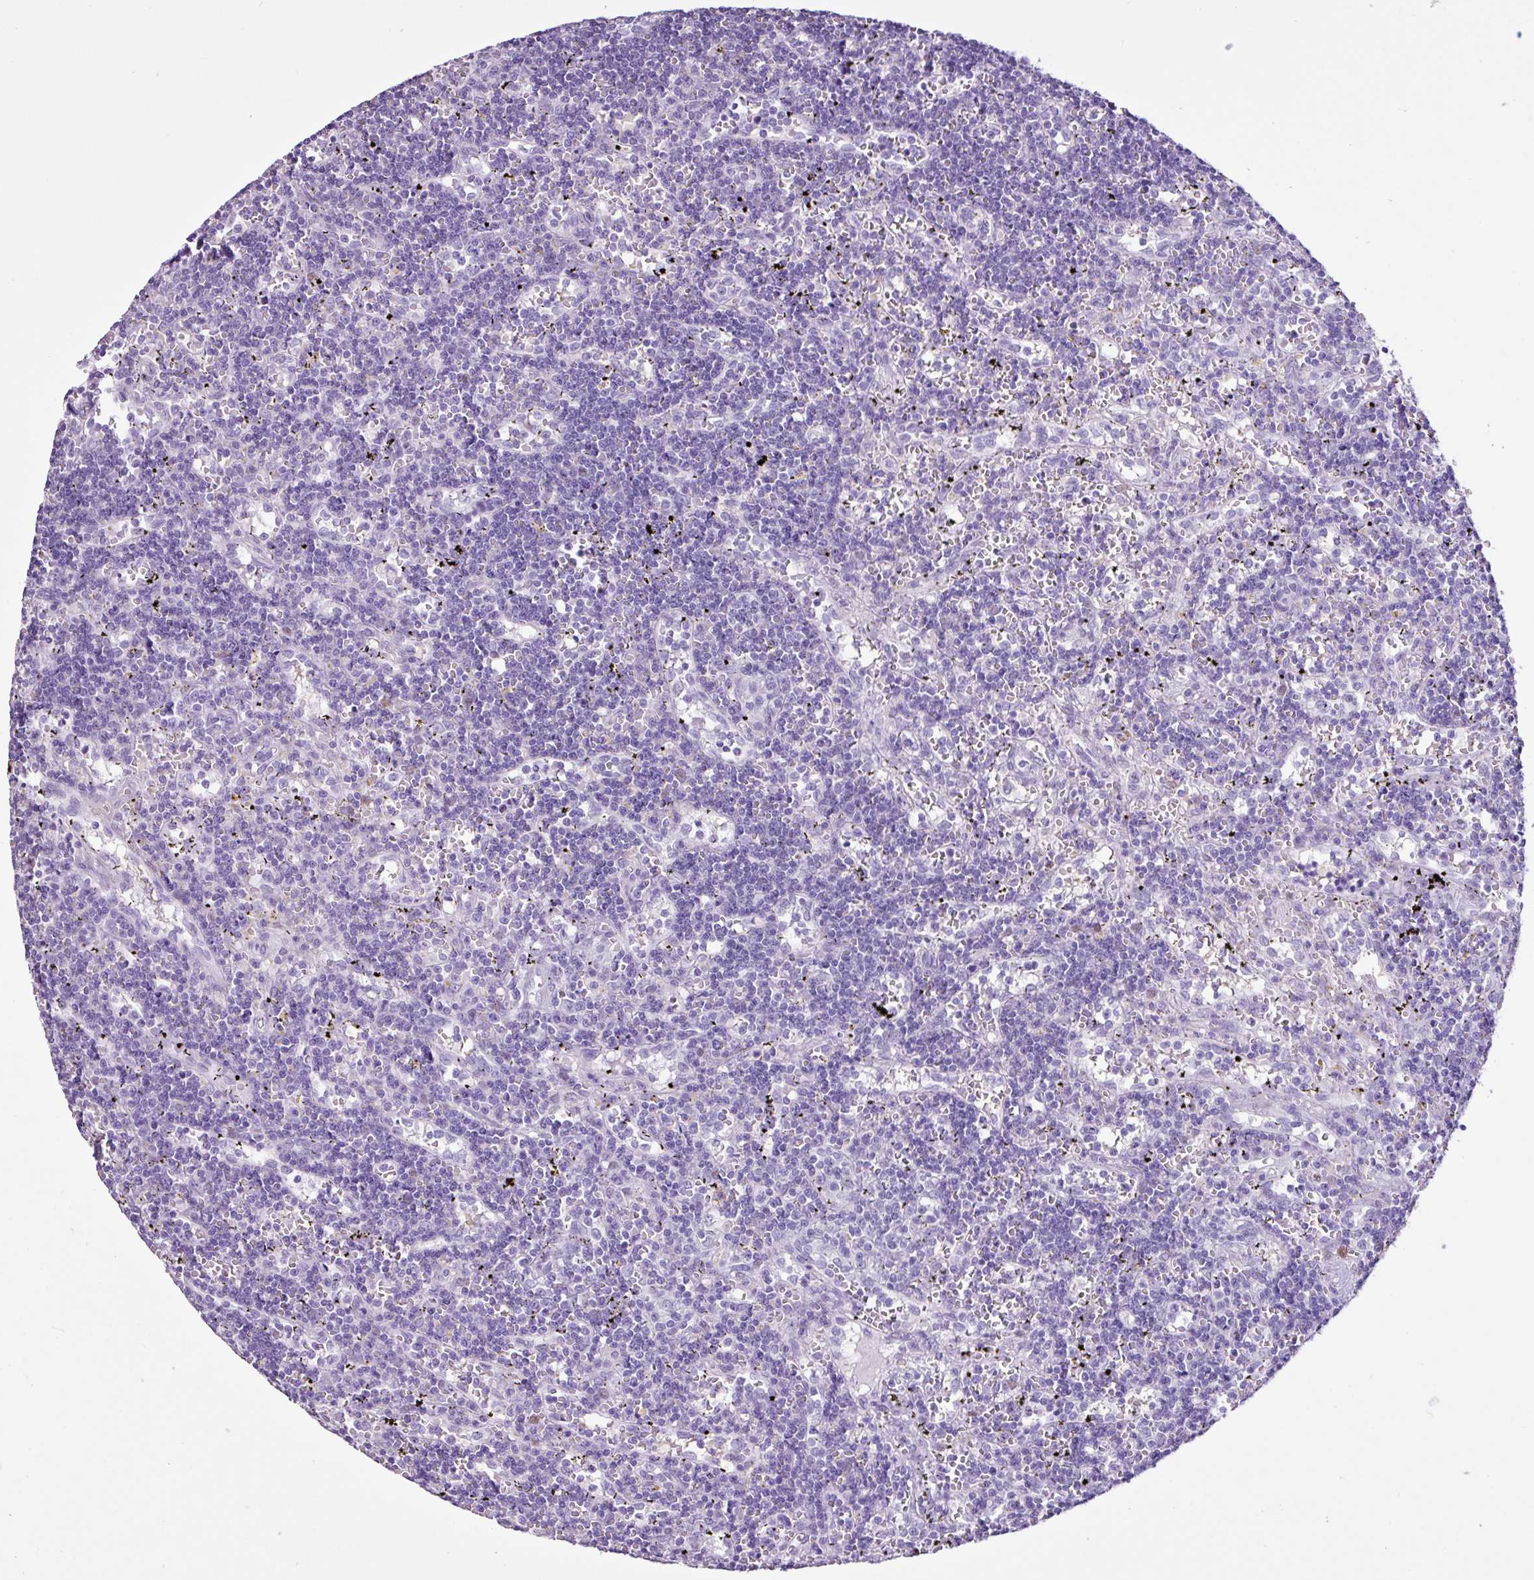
{"staining": {"intensity": "negative", "quantity": "none", "location": "none"}, "tissue": "lymphoma", "cell_type": "Tumor cells", "image_type": "cancer", "snomed": [{"axis": "morphology", "description": "Malignant lymphoma, non-Hodgkin's type, Low grade"}, {"axis": "topography", "description": "Spleen"}], "caption": "The micrograph demonstrates no significant positivity in tumor cells of malignant lymphoma, non-Hodgkin's type (low-grade).", "gene": "PGR", "patient": {"sex": "male", "age": 60}}